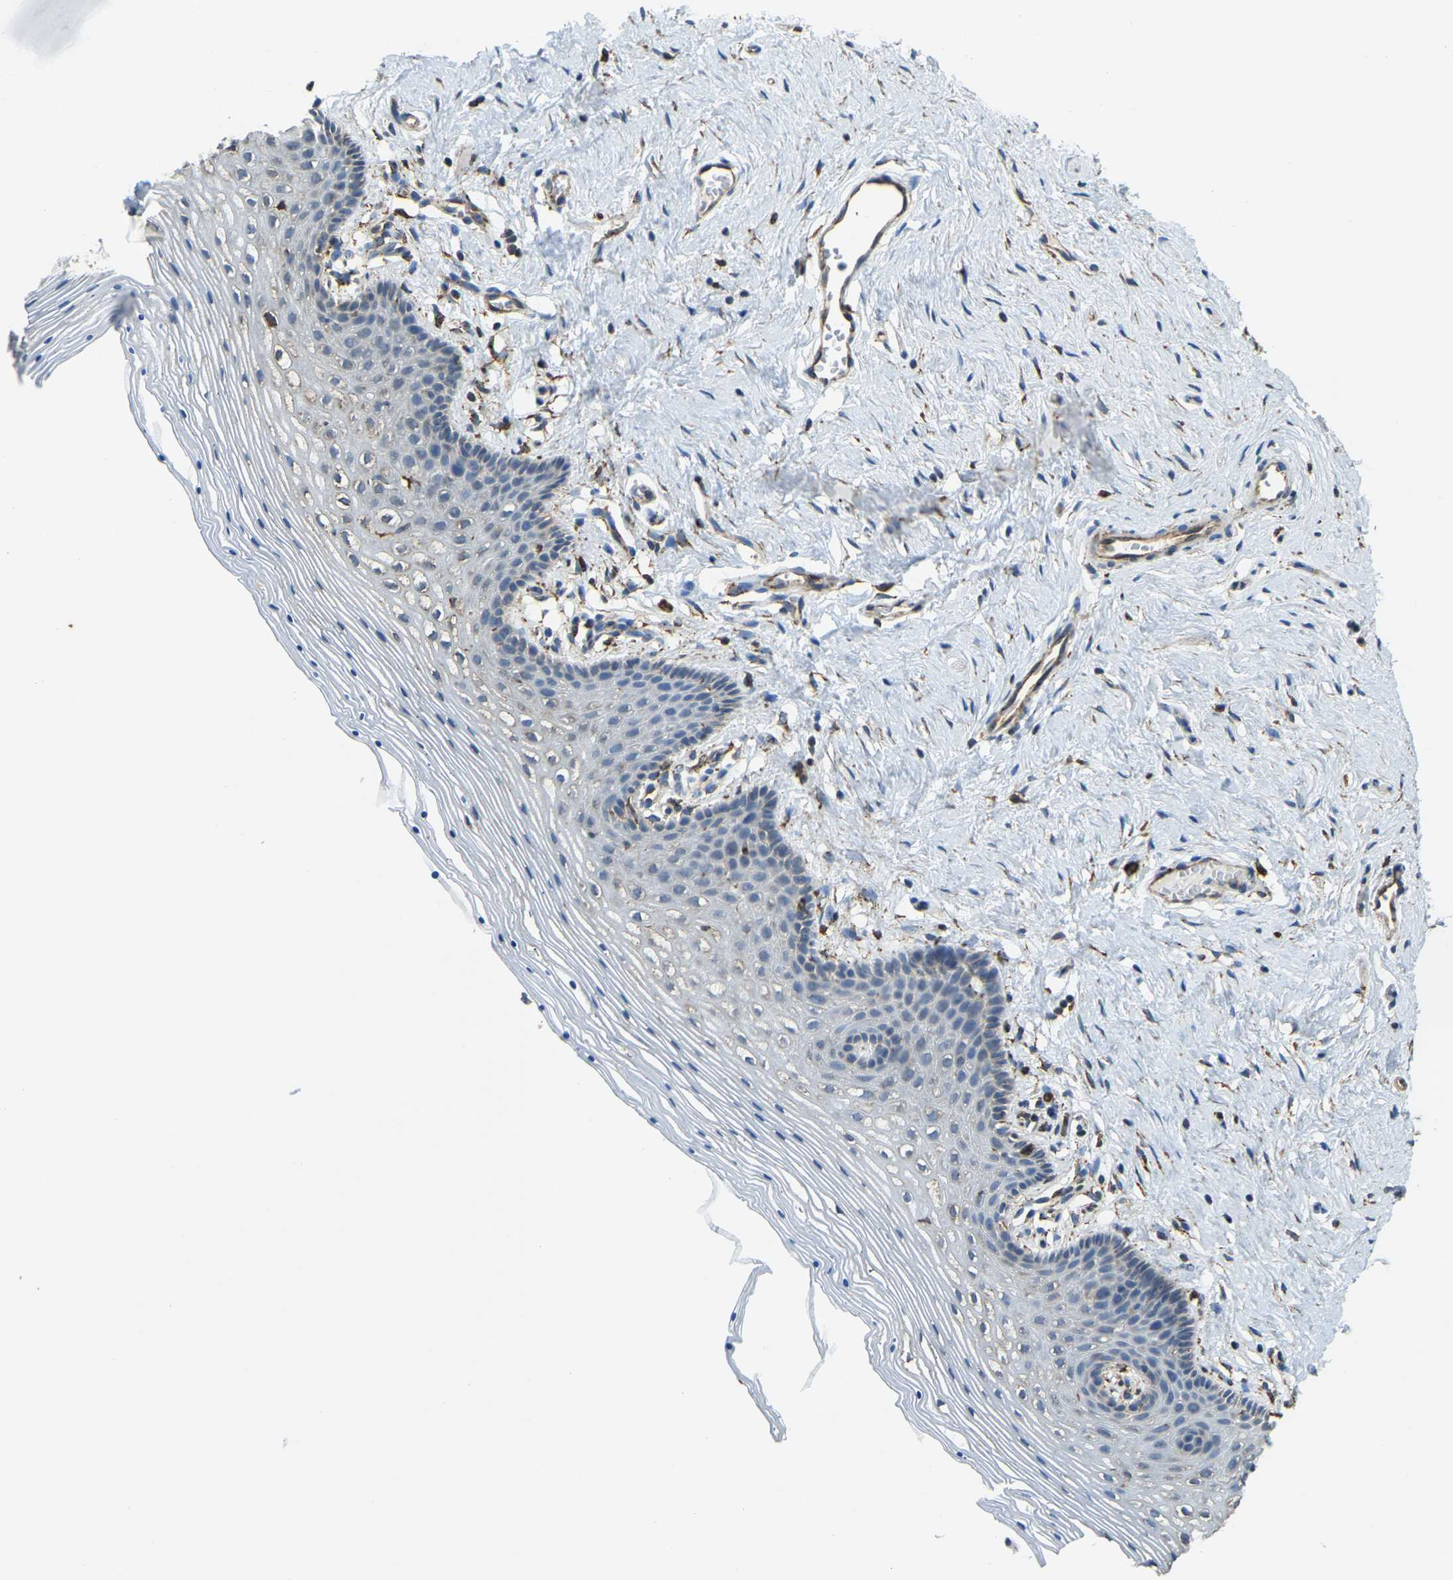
{"staining": {"intensity": "negative", "quantity": "none", "location": "none"}, "tissue": "vagina", "cell_type": "Squamous epithelial cells", "image_type": "normal", "snomed": [{"axis": "morphology", "description": "Normal tissue, NOS"}, {"axis": "topography", "description": "Vagina"}], "caption": "Histopathology image shows no significant protein expression in squamous epithelial cells of unremarkable vagina. The staining was performed using DAB (3,3'-diaminobenzidine) to visualize the protein expression in brown, while the nuclei were stained in blue with hematoxylin (Magnification: 20x).", "gene": "RNF115", "patient": {"sex": "female", "age": 32}}